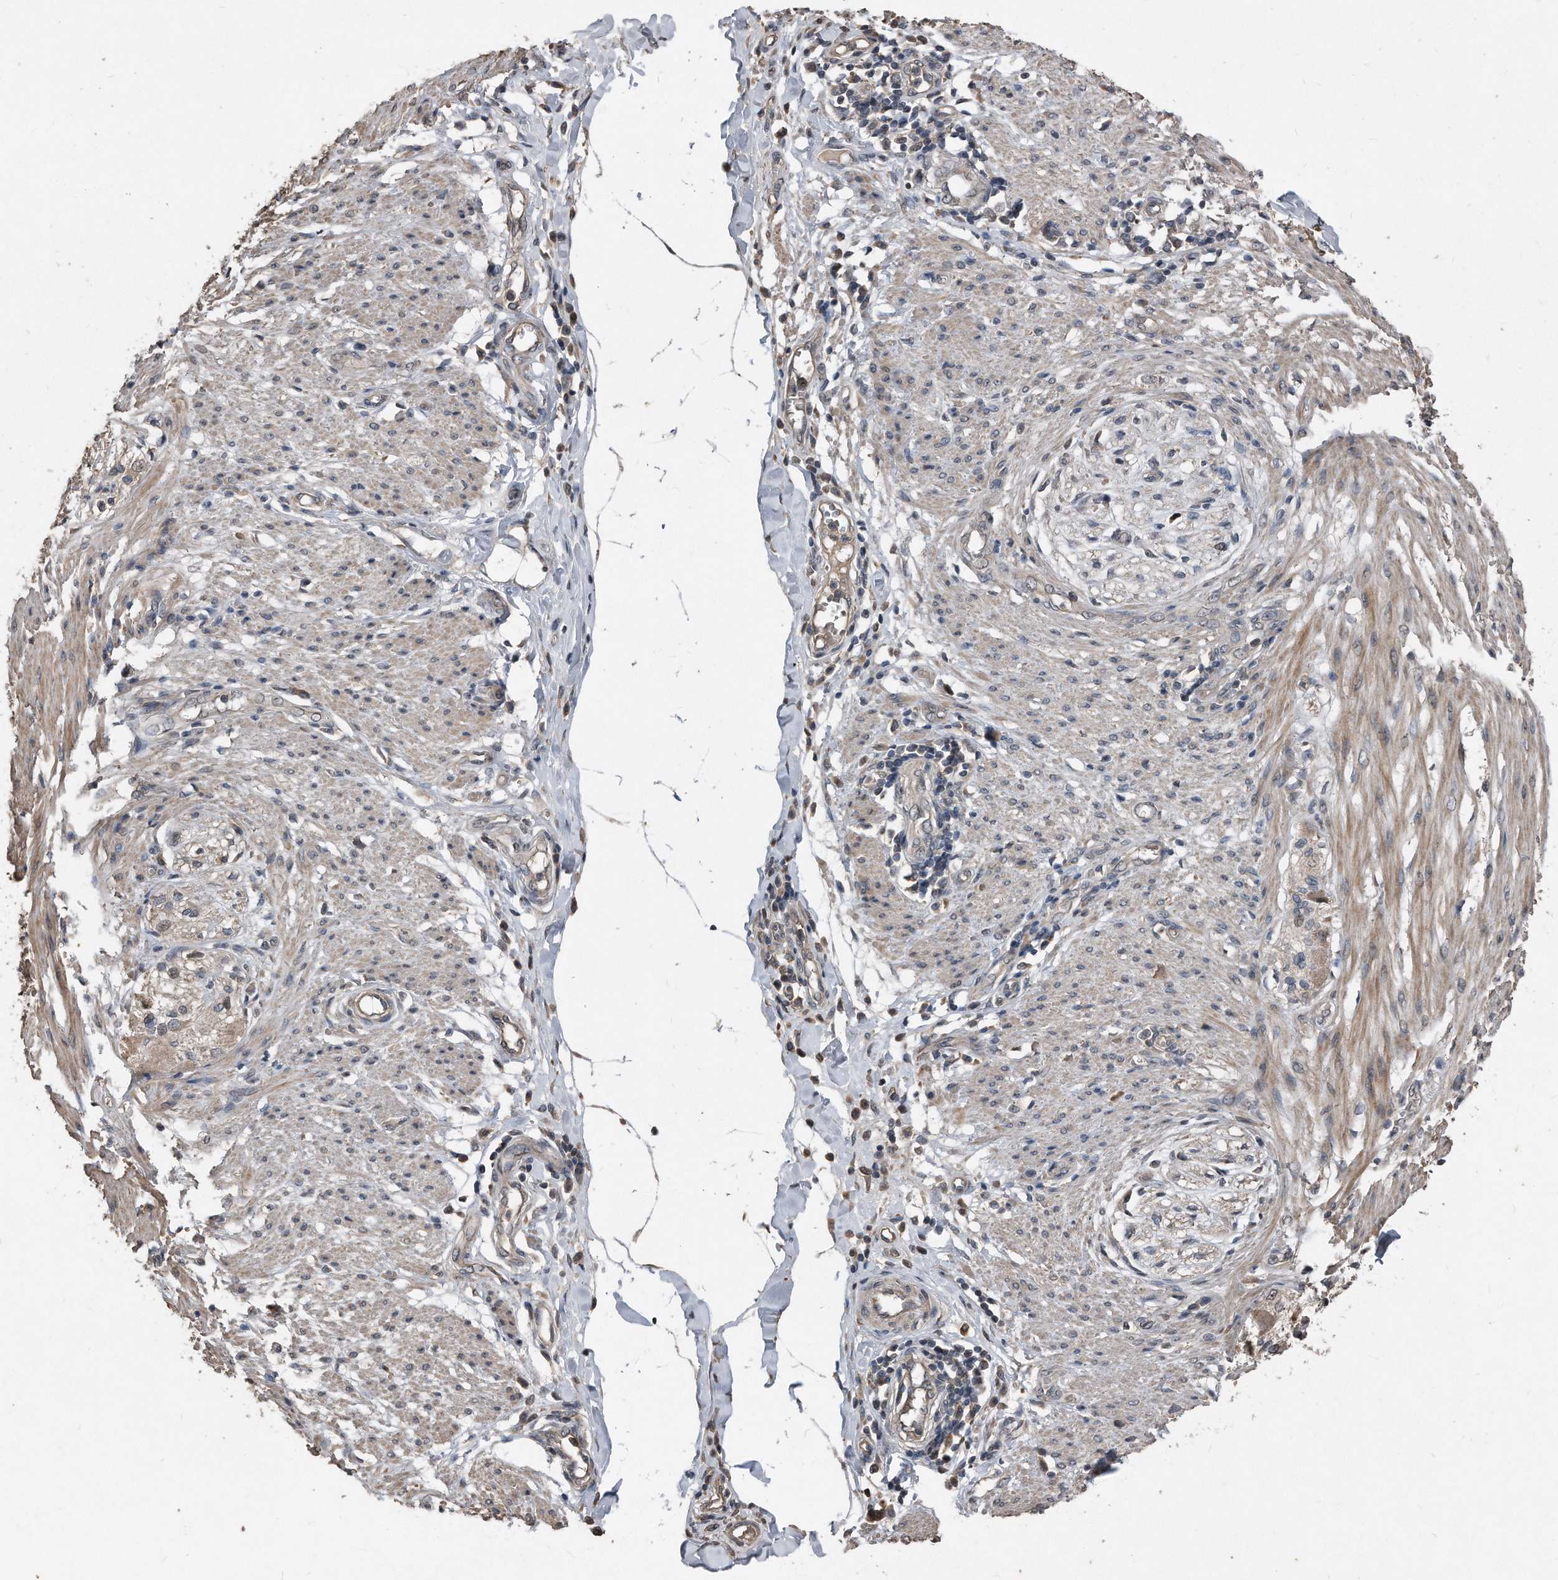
{"staining": {"intensity": "moderate", "quantity": "25%-75%", "location": "cytoplasmic/membranous"}, "tissue": "smooth muscle", "cell_type": "Smooth muscle cells", "image_type": "normal", "snomed": [{"axis": "morphology", "description": "Normal tissue, NOS"}, {"axis": "morphology", "description": "Adenocarcinoma, NOS"}, {"axis": "topography", "description": "Colon"}, {"axis": "topography", "description": "Peripheral nerve tissue"}], "caption": "Protein positivity by immunohistochemistry (IHC) displays moderate cytoplasmic/membranous staining in approximately 25%-75% of smooth muscle cells in normal smooth muscle.", "gene": "ANKRD10", "patient": {"sex": "male", "age": 14}}